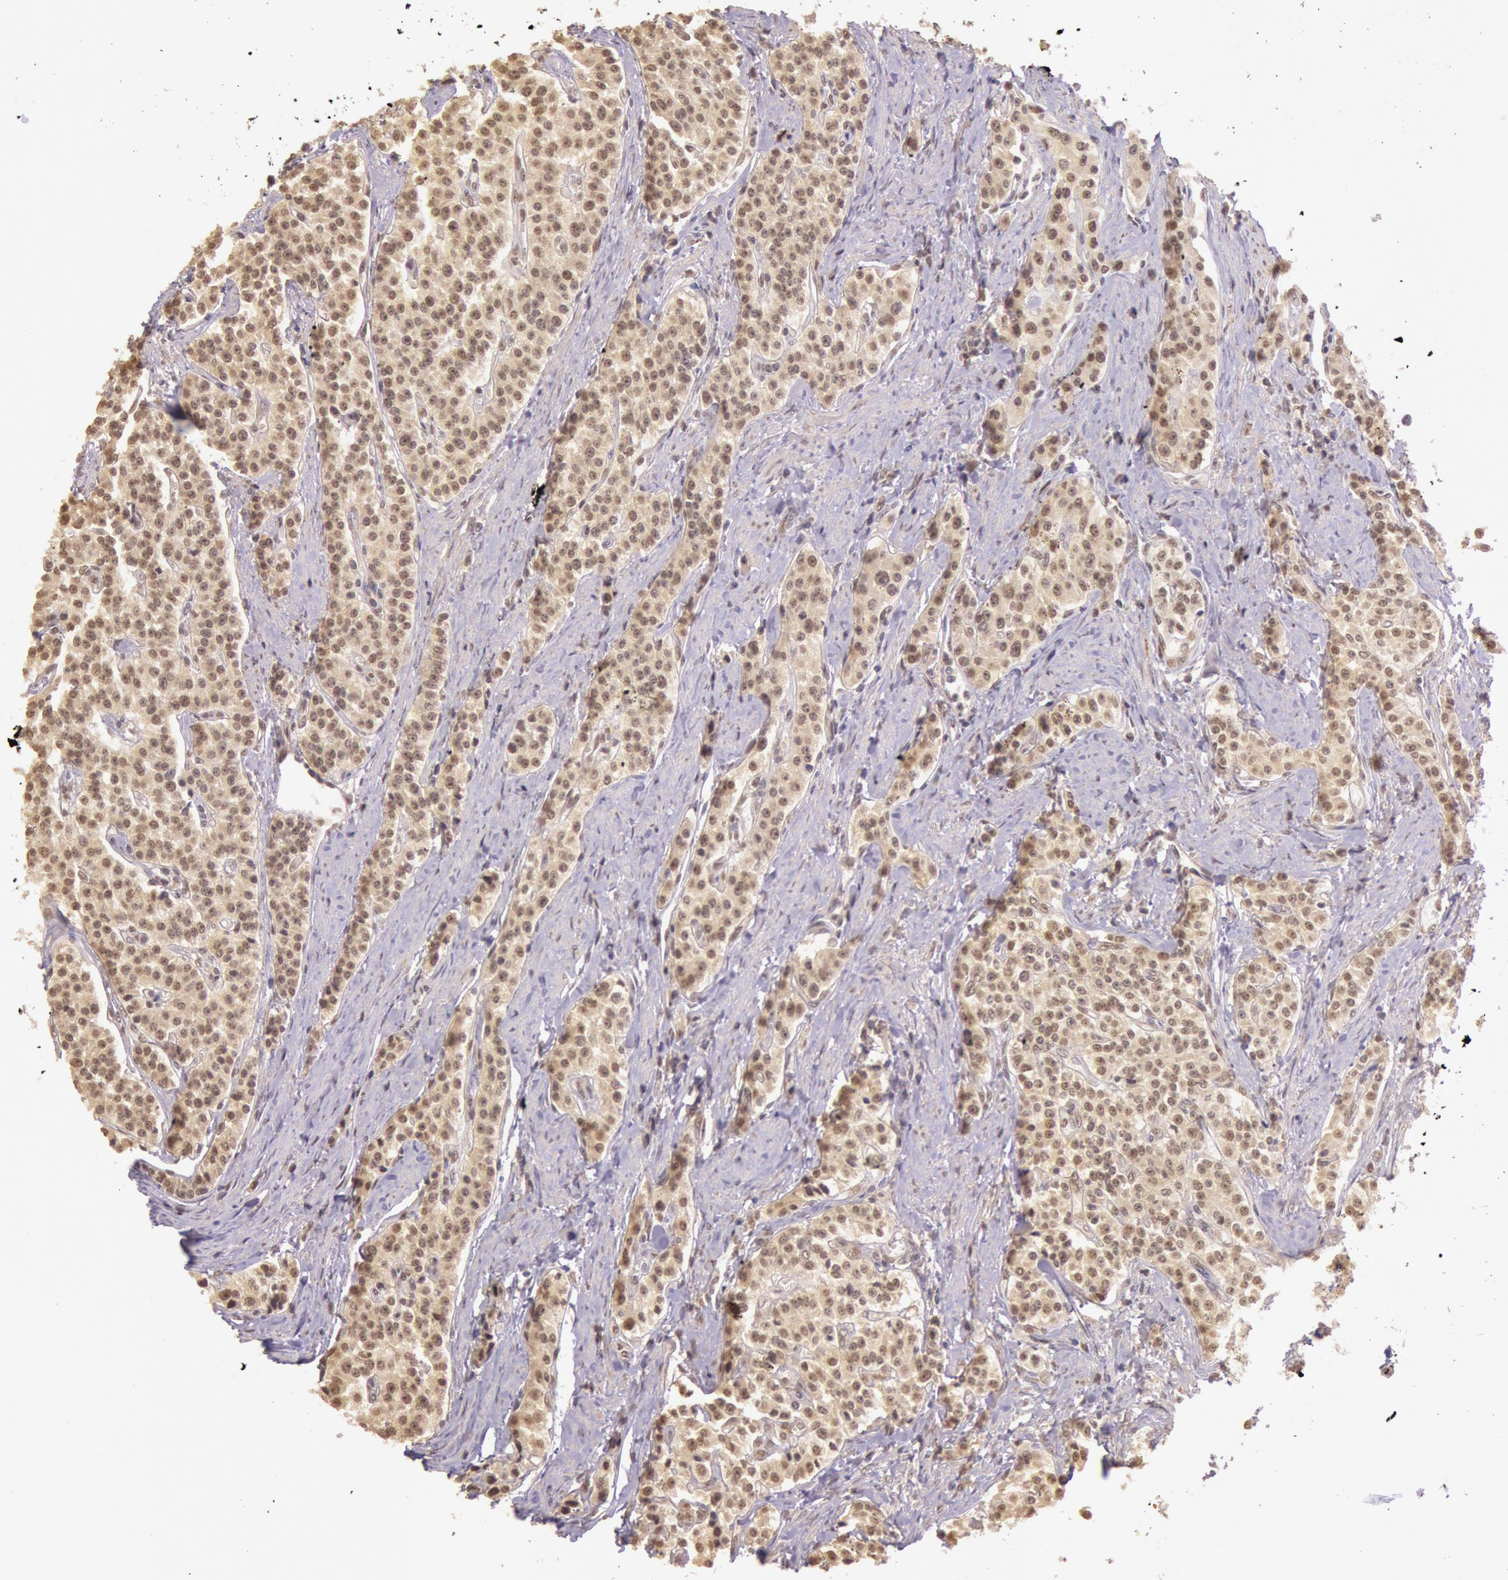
{"staining": {"intensity": "moderate", "quantity": "25%-75%", "location": "cytoplasmic/membranous"}, "tissue": "carcinoid", "cell_type": "Tumor cells", "image_type": "cancer", "snomed": [{"axis": "morphology", "description": "Carcinoid, malignant, NOS"}, {"axis": "topography", "description": "Stomach"}], "caption": "A high-resolution photomicrograph shows immunohistochemistry staining of malignant carcinoid, which reveals moderate cytoplasmic/membranous positivity in about 25%-75% of tumor cells.", "gene": "RTL10", "patient": {"sex": "female", "age": 76}}